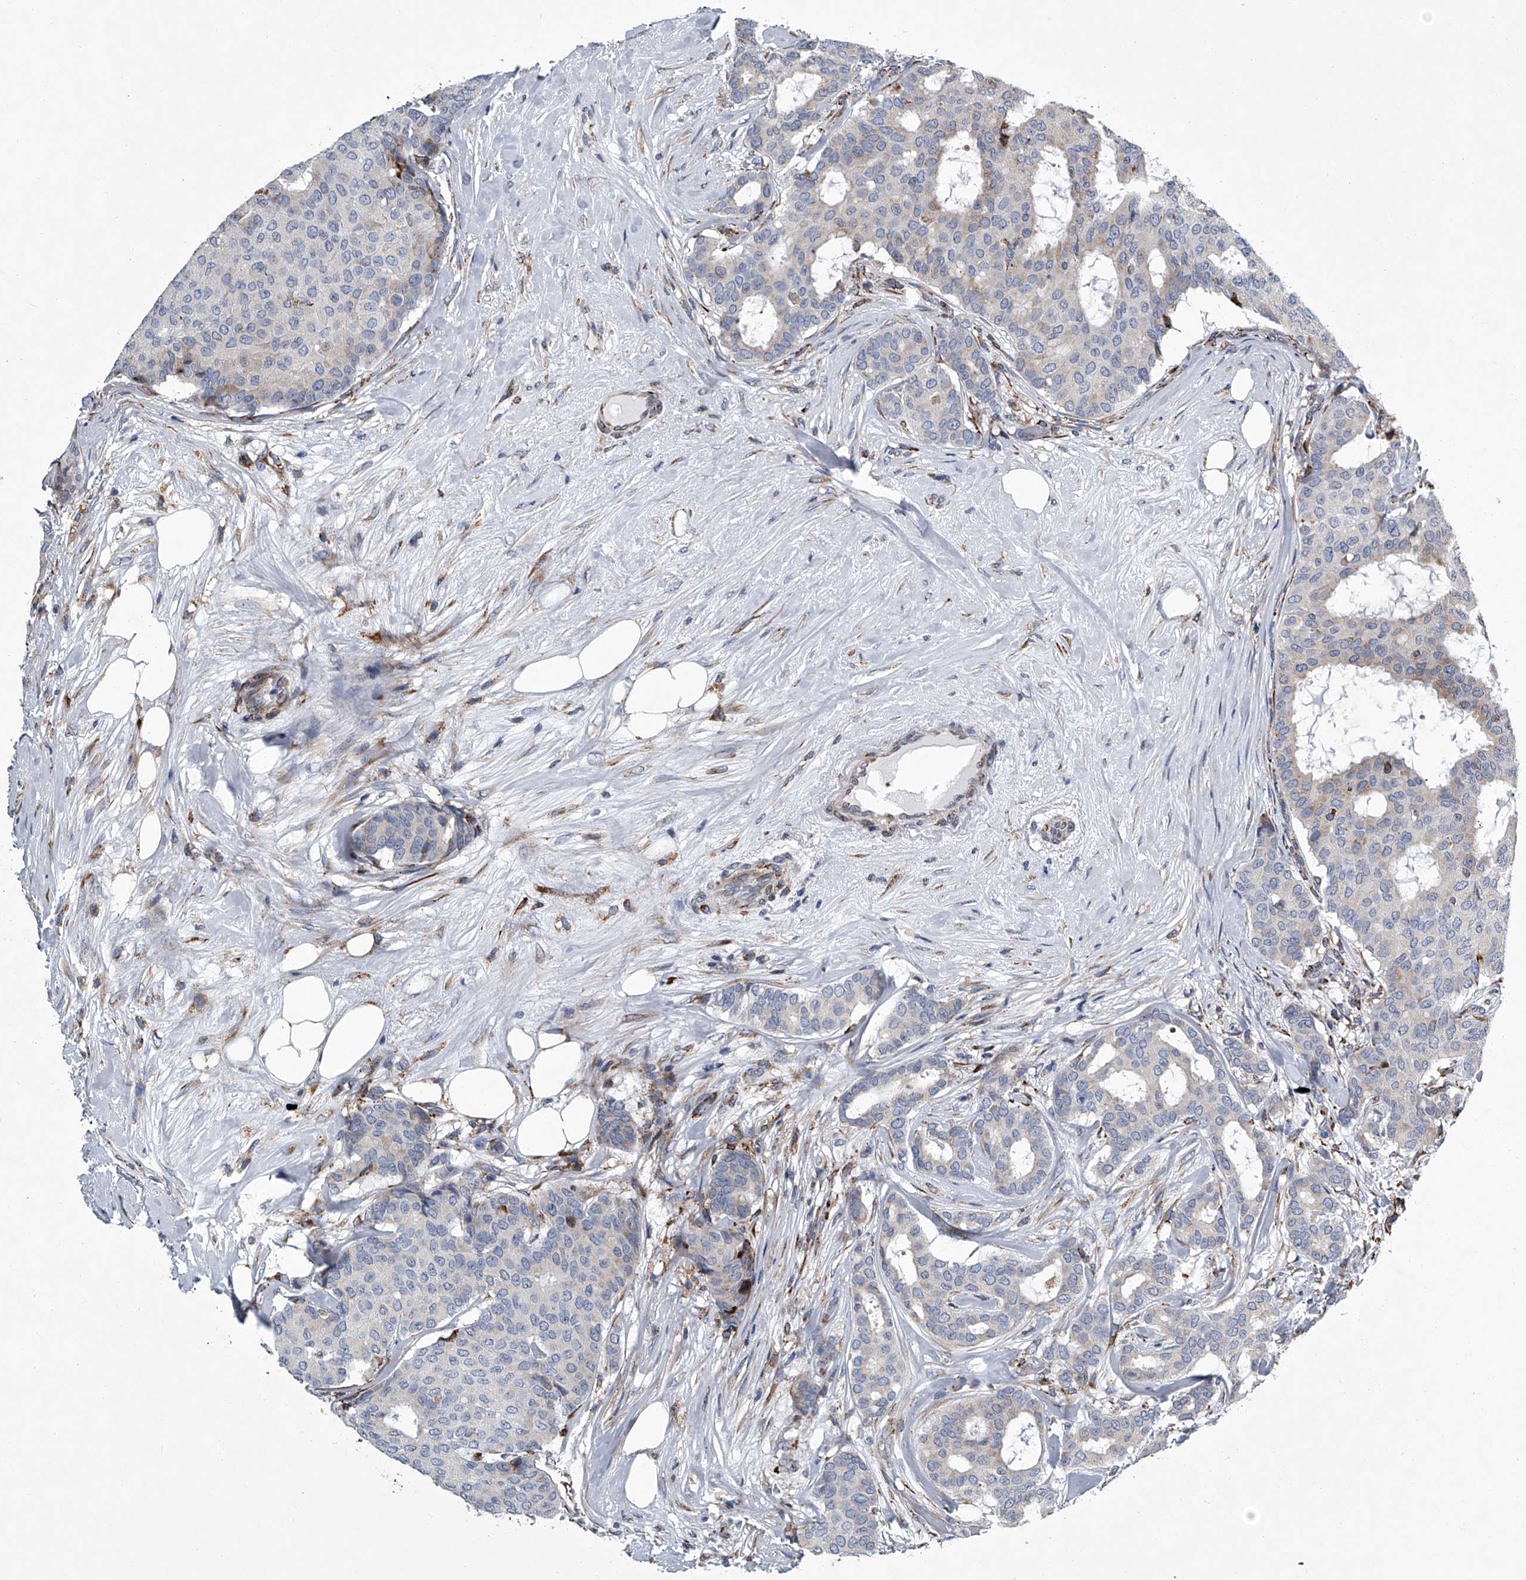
{"staining": {"intensity": "negative", "quantity": "none", "location": "none"}, "tissue": "breast cancer", "cell_type": "Tumor cells", "image_type": "cancer", "snomed": [{"axis": "morphology", "description": "Duct carcinoma"}, {"axis": "topography", "description": "Breast"}], "caption": "Breast cancer (invasive ductal carcinoma) stained for a protein using immunohistochemistry (IHC) displays no expression tumor cells.", "gene": "TMEM63C", "patient": {"sex": "female", "age": 75}}